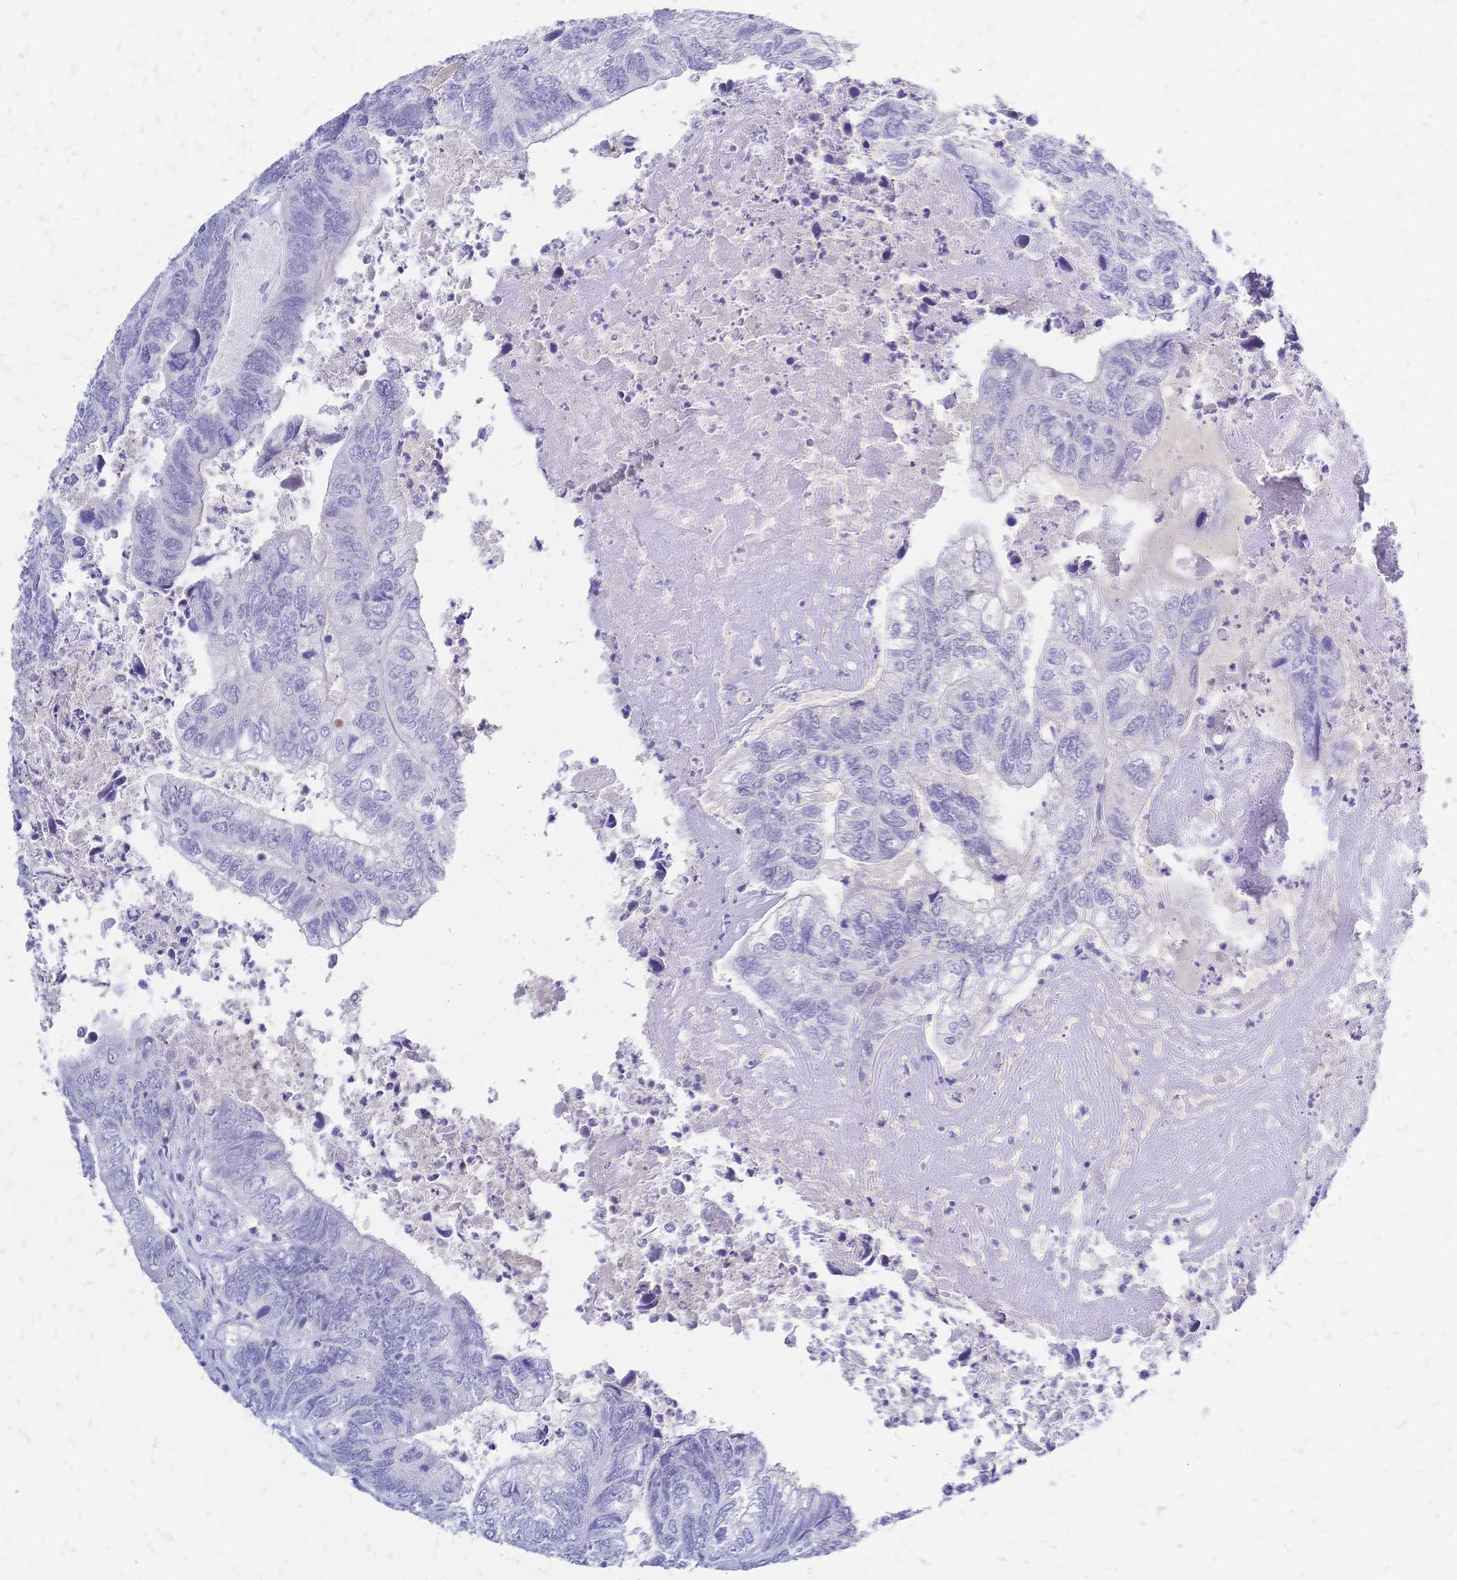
{"staining": {"intensity": "negative", "quantity": "none", "location": "none"}, "tissue": "colorectal cancer", "cell_type": "Tumor cells", "image_type": "cancer", "snomed": [{"axis": "morphology", "description": "Adenocarcinoma, NOS"}, {"axis": "topography", "description": "Colon"}], "caption": "The photomicrograph reveals no staining of tumor cells in colorectal adenocarcinoma. Brightfield microscopy of IHC stained with DAB (3,3'-diaminobenzidine) (brown) and hematoxylin (blue), captured at high magnification.", "gene": "FA2H", "patient": {"sex": "female", "age": 67}}